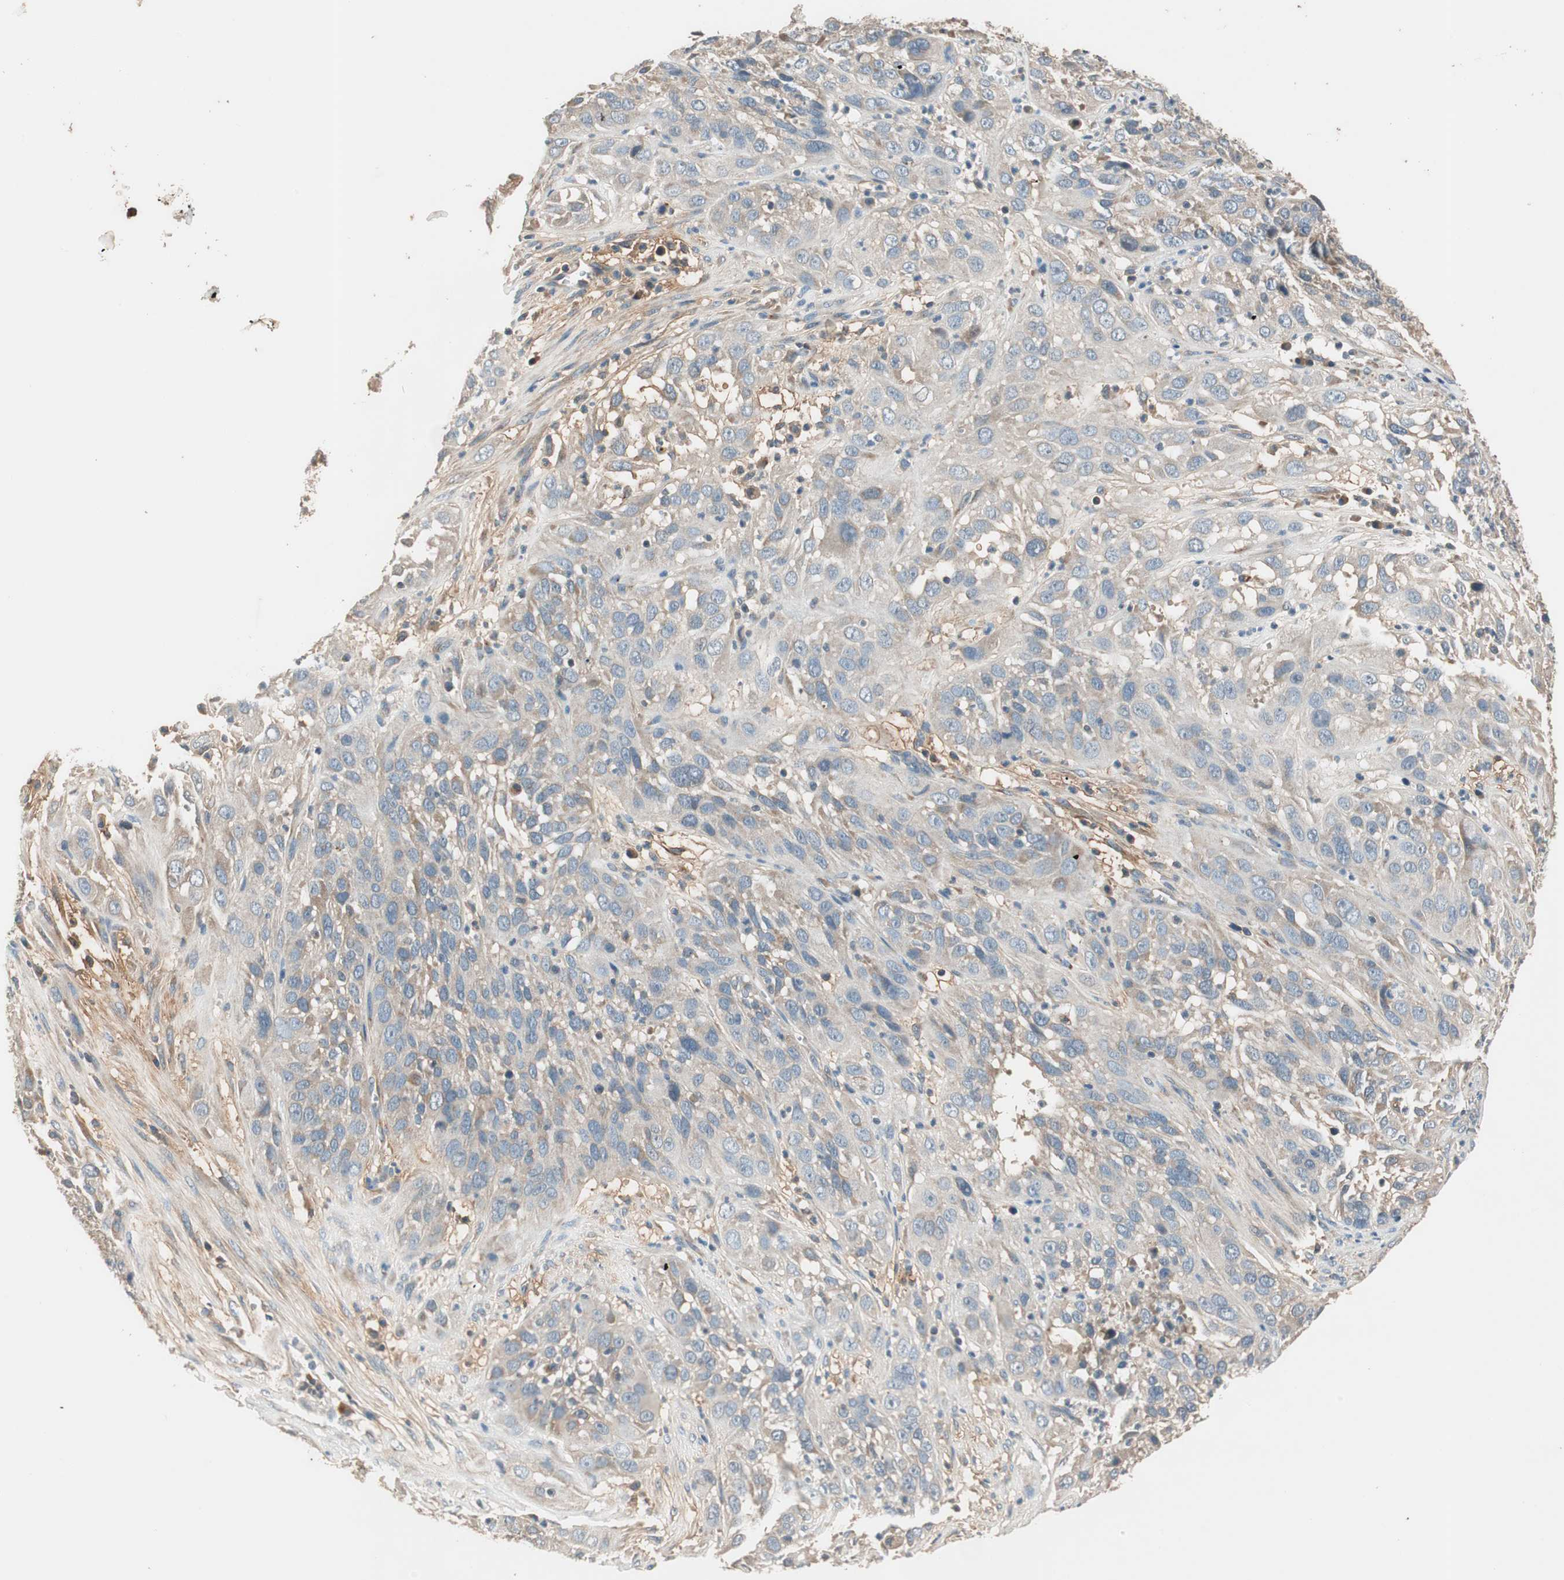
{"staining": {"intensity": "weak", "quantity": "<25%", "location": "cytoplasmic/membranous"}, "tissue": "cervical cancer", "cell_type": "Tumor cells", "image_type": "cancer", "snomed": [{"axis": "morphology", "description": "Squamous cell carcinoma, NOS"}, {"axis": "topography", "description": "Cervix"}], "caption": "Image shows no significant protein positivity in tumor cells of cervical cancer (squamous cell carcinoma).", "gene": "HPN", "patient": {"sex": "female", "age": 32}}